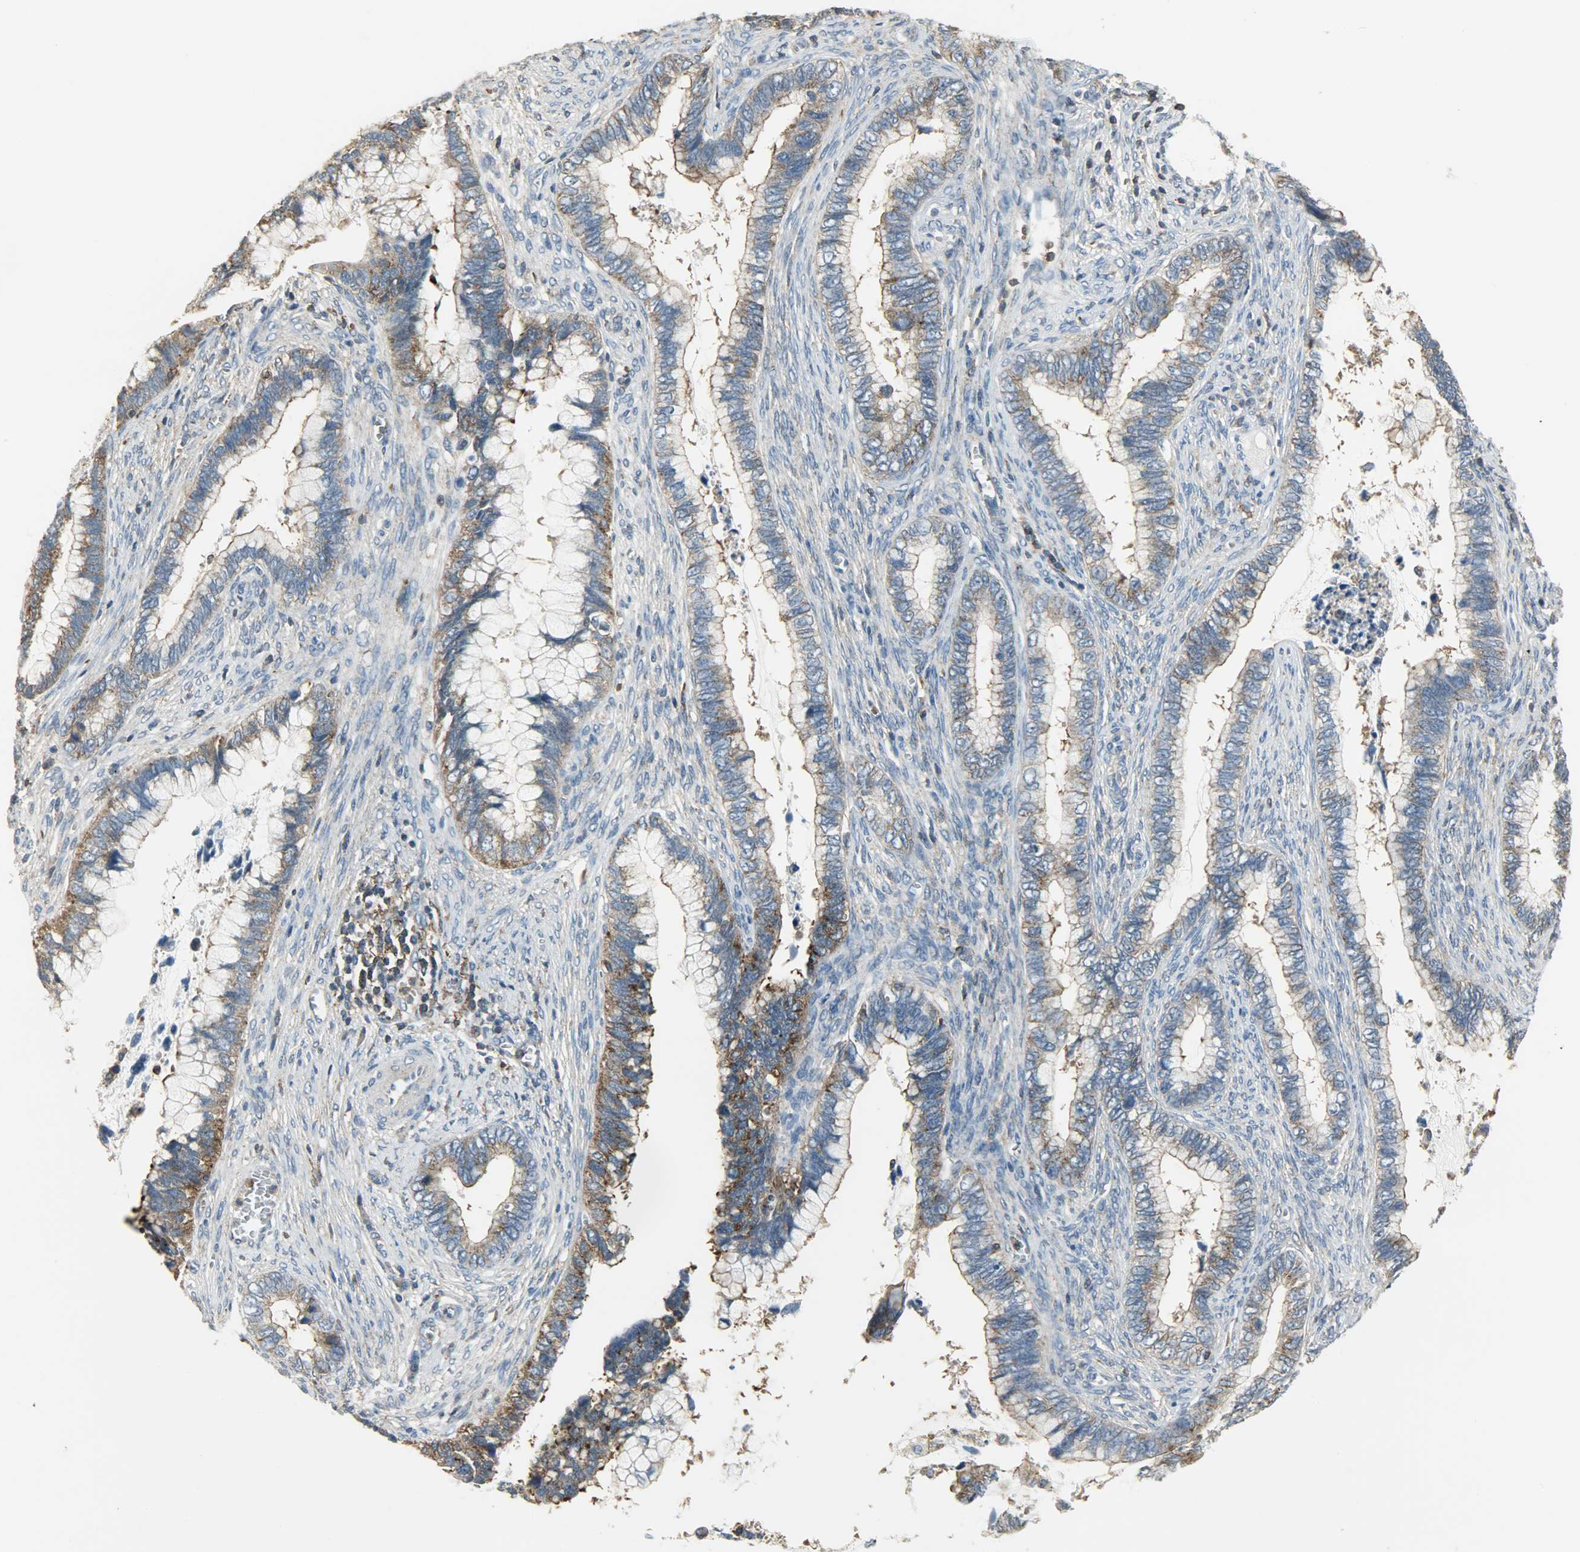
{"staining": {"intensity": "moderate", "quantity": ">75%", "location": "cytoplasmic/membranous"}, "tissue": "cervical cancer", "cell_type": "Tumor cells", "image_type": "cancer", "snomed": [{"axis": "morphology", "description": "Adenocarcinoma, NOS"}, {"axis": "topography", "description": "Cervix"}], "caption": "Immunohistochemical staining of human cervical adenocarcinoma shows medium levels of moderate cytoplasmic/membranous staining in about >75% of tumor cells.", "gene": "DNAJA4", "patient": {"sex": "female", "age": 44}}